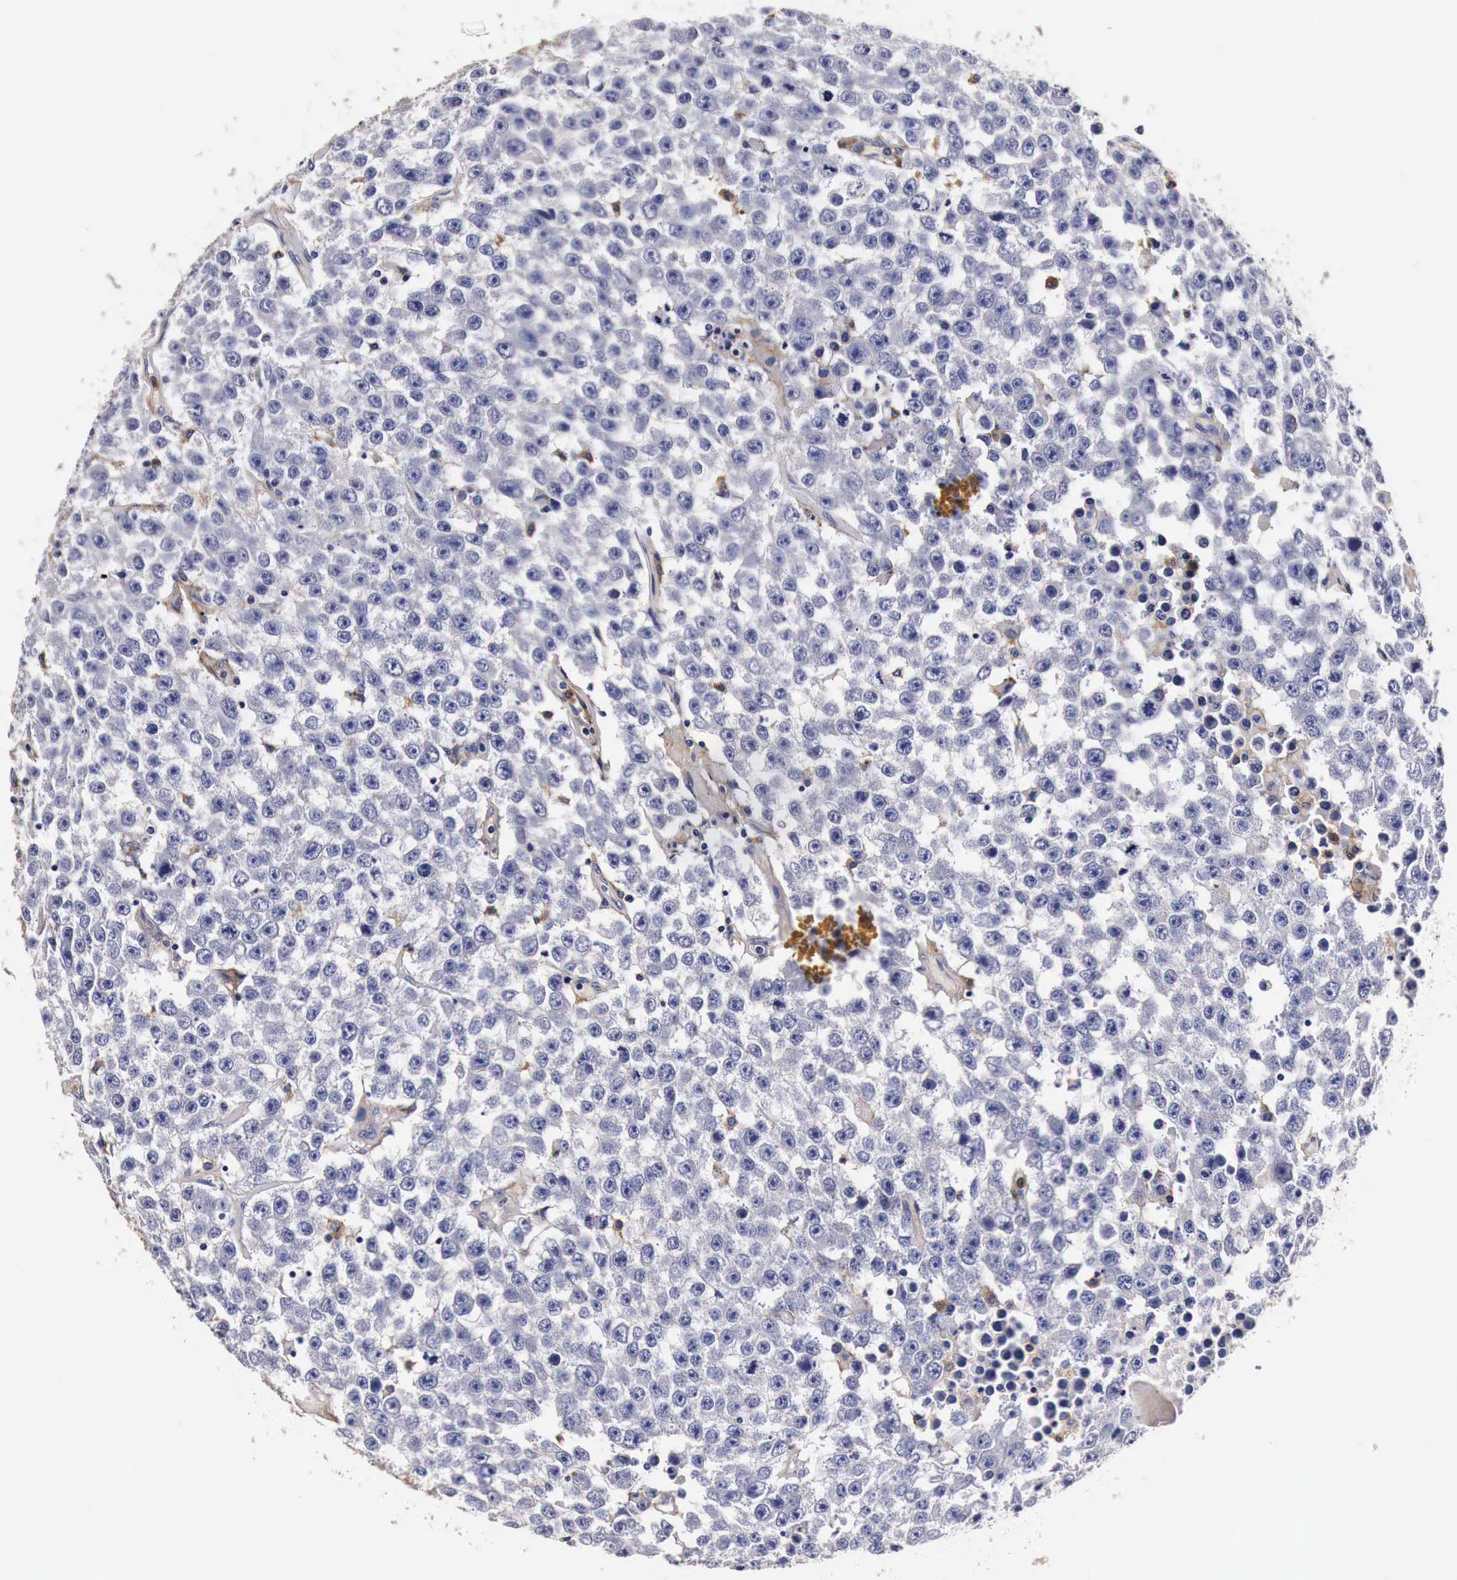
{"staining": {"intensity": "negative", "quantity": "none", "location": "none"}, "tissue": "testis cancer", "cell_type": "Tumor cells", "image_type": "cancer", "snomed": [{"axis": "morphology", "description": "Seminoma, NOS"}, {"axis": "topography", "description": "Testis"}], "caption": "IHC micrograph of neoplastic tissue: testis seminoma stained with DAB shows no significant protein staining in tumor cells.", "gene": "RP2", "patient": {"sex": "male", "age": 52}}